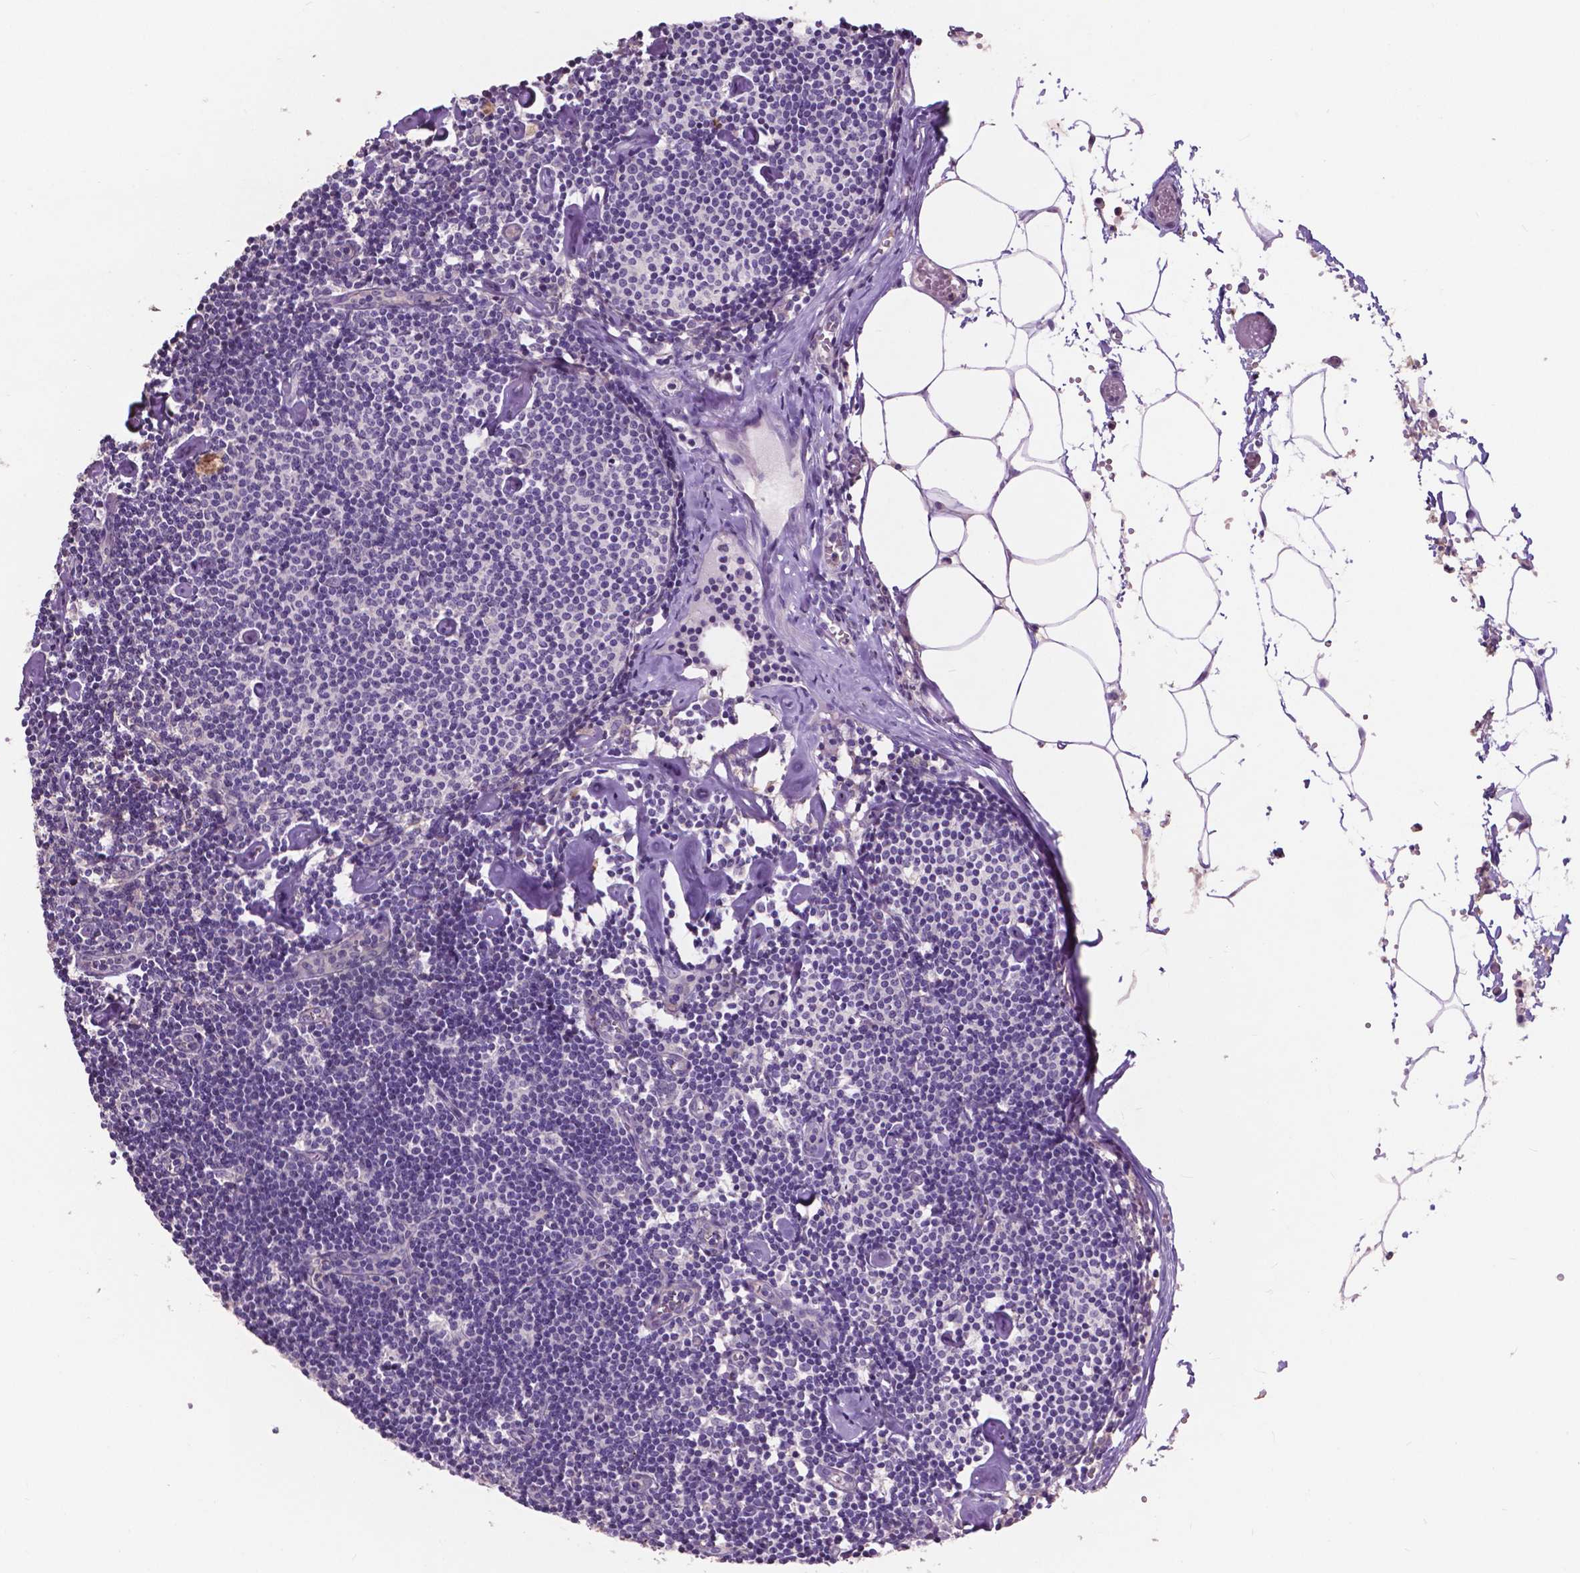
{"staining": {"intensity": "negative", "quantity": "none", "location": "none"}, "tissue": "lymph node", "cell_type": "Germinal center cells", "image_type": "normal", "snomed": [{"axis": "morphology", "description": "Normal tissue, NOS"}, {"axis": "topography", "description": "Lymph node"}], "caption": "The micrograph displays no staining of germinal center cells in benign lymph node. (DAB (3,3'-diaminobenzidine) IHC with hematoxylin counter stain).", "gene": "PLSCR1", "patient": {"sex": "female", "age": 42}}